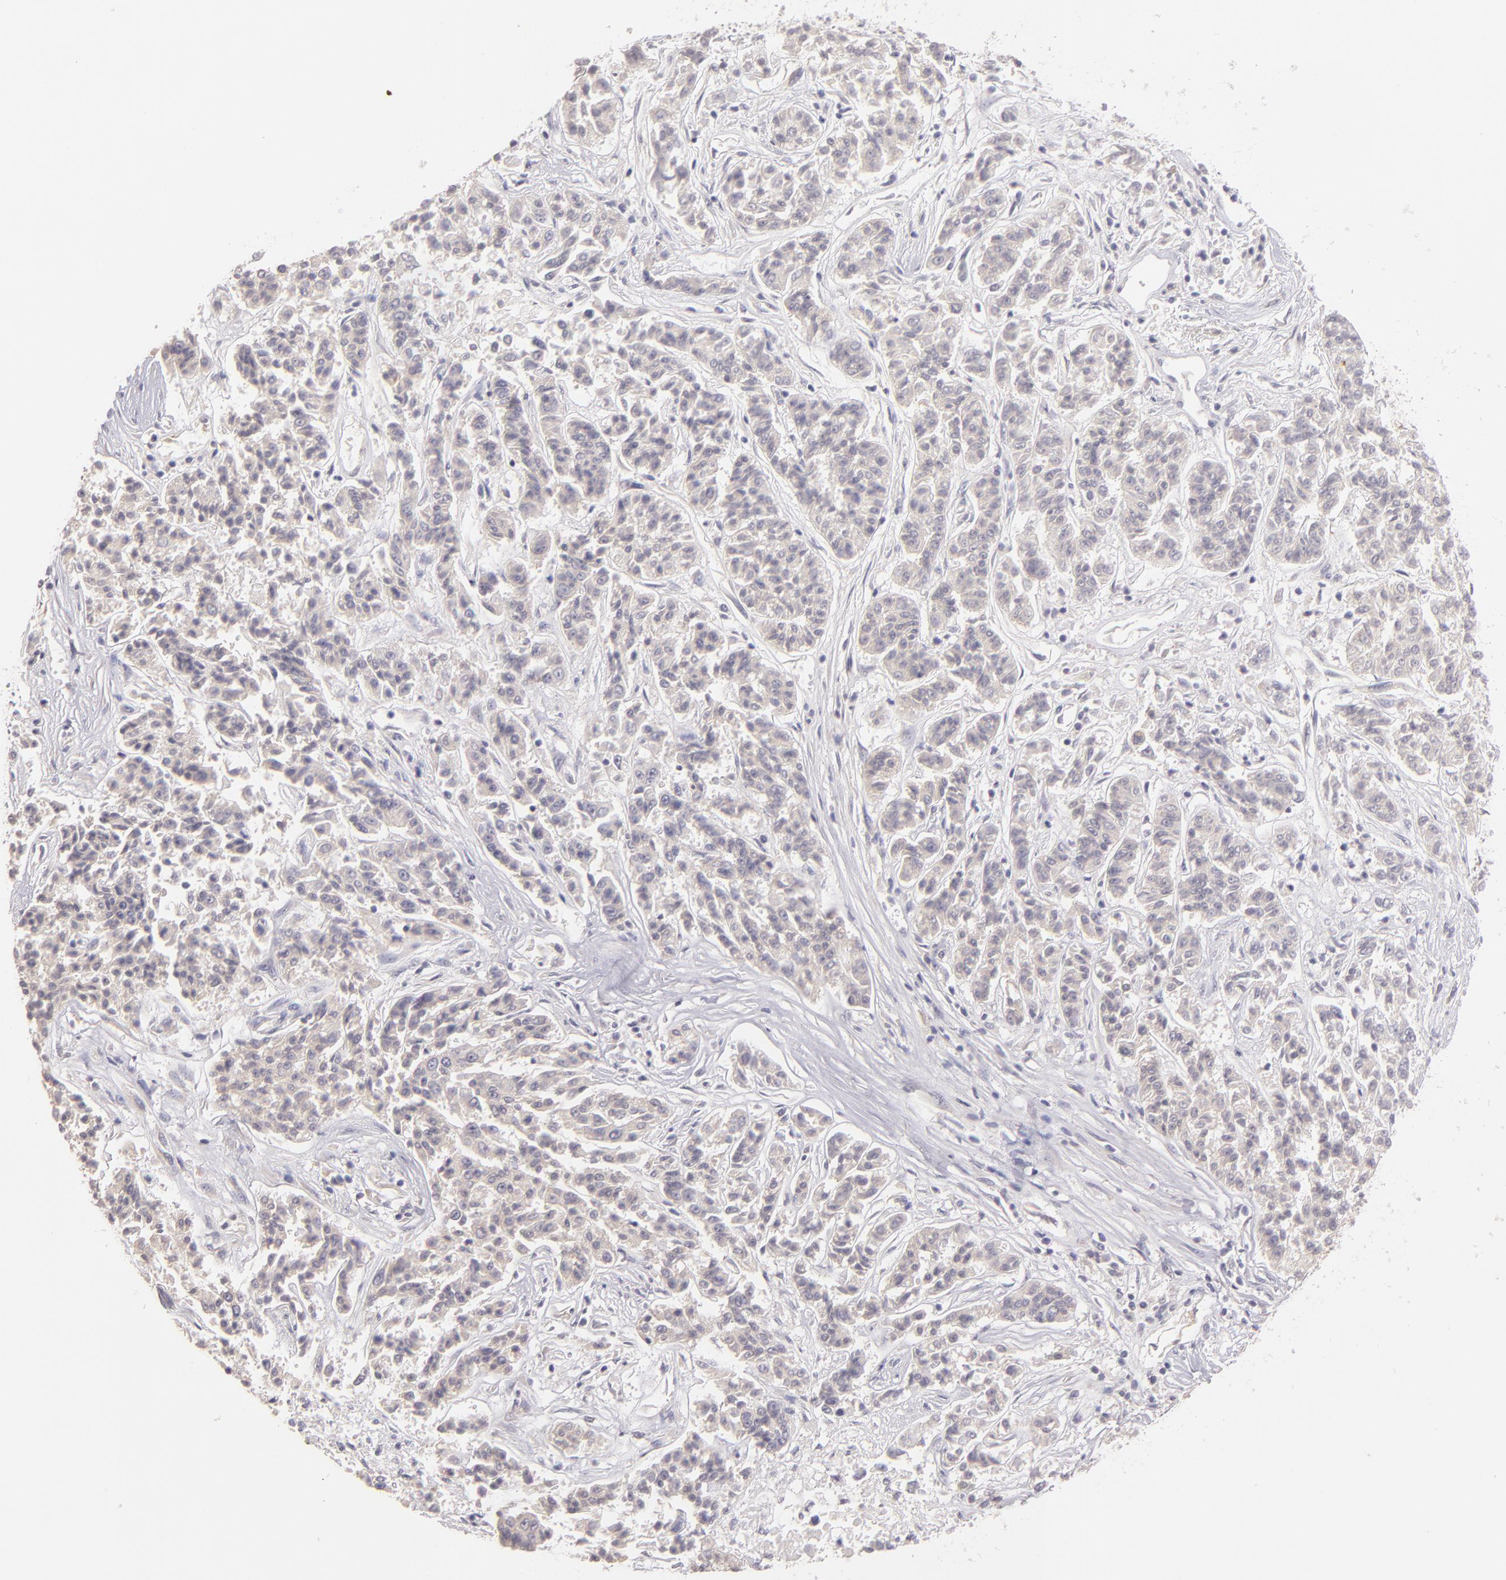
{"staining": {"intensity": "negative", "quantity": "none", "location": "none"}, "tissue": "lung cancer", "cell_type": "Tumor cells", "image_type": "cancer", "snomed": [{"axis": "morphology", "description": "Adenocarcinoma, NOS"}, {"axis": "topography", "description": "Lung"}], "caption": "The photomicrograph displays no staining of tumor cells in lung cancer.", "gene": "THBD", "patient": {"sex": "male", "age": 84}}